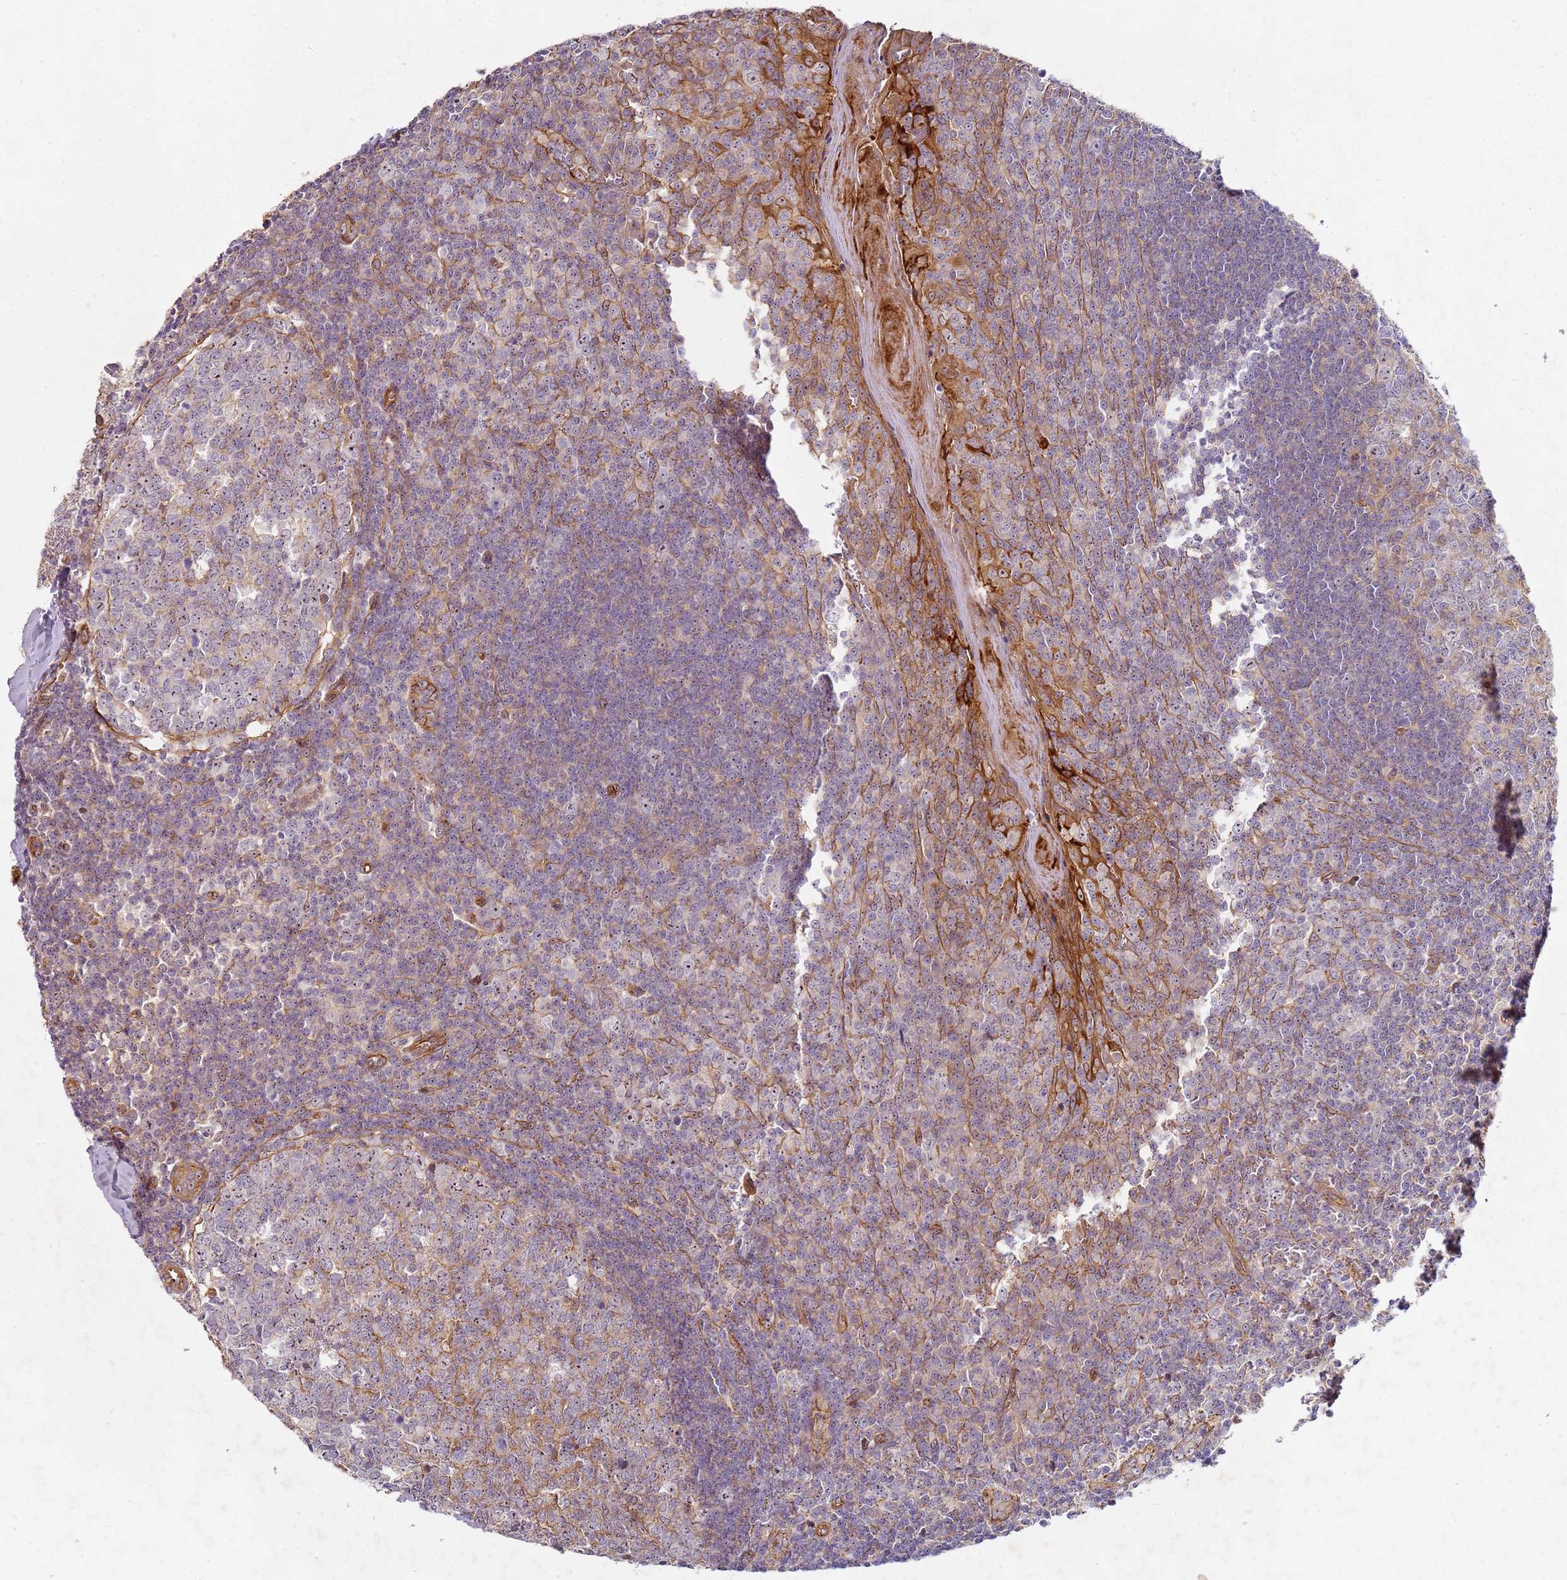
{"staining": {"intensity": "moderate", "quantity": "25%-75%", "location": "cytoplasmic/membranous"}, "tissue": "tonsil", "cell_type": "Germinal center cells", "image_type": "normal", "snomed": [{"axis": "morphology", "description": "Normal tissue, NOS"}, {"axis": "topography", "description": "Tonsil"}], "caption": "Brown immunohistochemical staining in benign tonsil displays moderate cytoplasmic/membranous staining in about 25%-75% of germinal center cells.", "gene": "C2CD4B", "patient": {"sex": "male", "age": 27}}